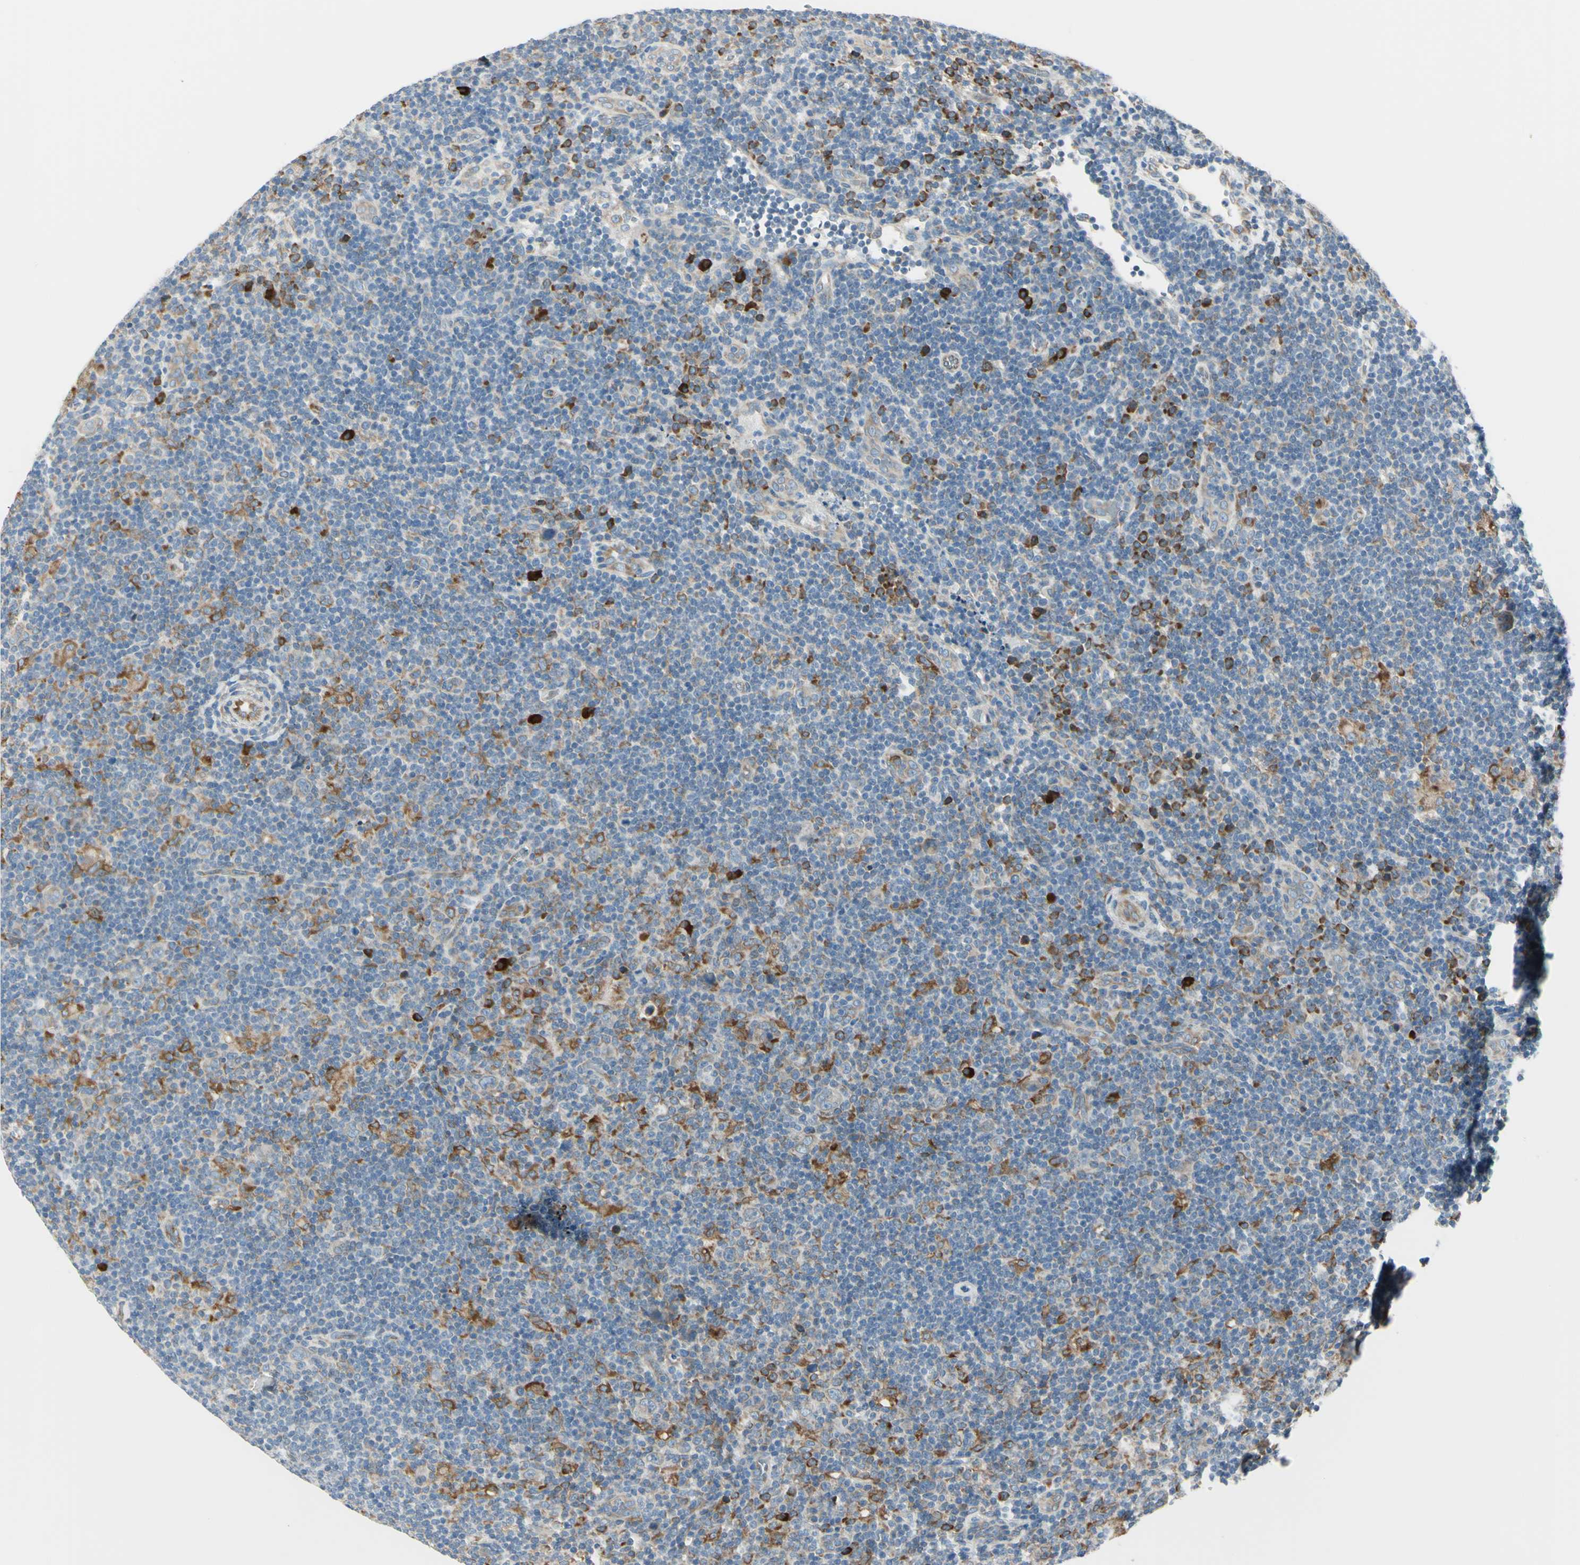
{"staining": {"intensity": "weak", "quantity": ">75%", "location": "cytoplasmic/membranous"}, "tissue": "lymphoma", "cell_type": "Tumor cells", "image_type": "cancer", "snomed": [{"axis": "morphology", "description": "Hodgkin's disease, NOS"}, {"axis": "topography", "description": "Lymph node"}], "caption": "IHC photomicrograph of human lymphoma stained for a protein (brown), which displays low levels of weak cytoplasmic/membranous positivity in approximately >75% of tumor cells.", "gene": "SELENOS", "patient": {"sex": "female", "age": 57}}